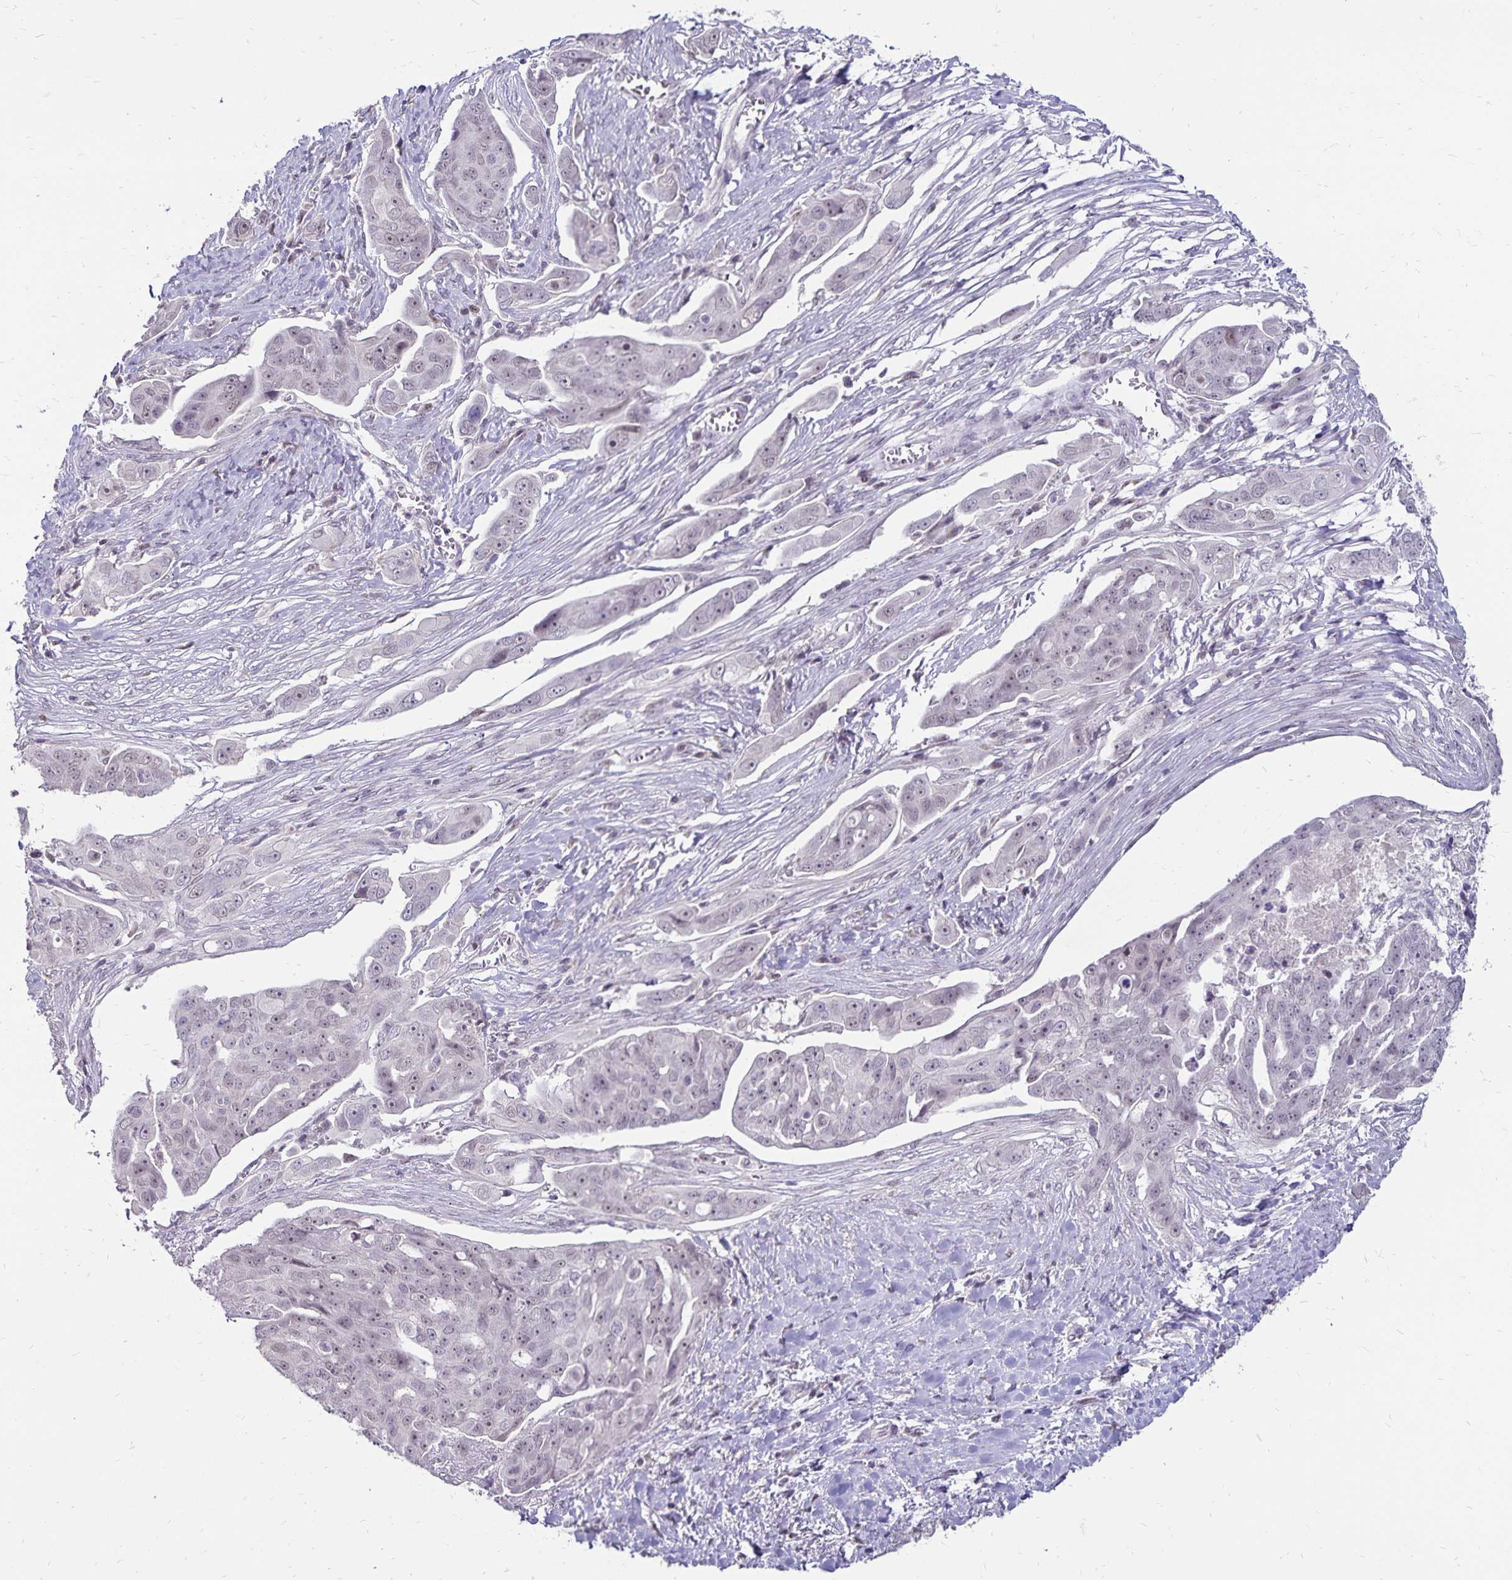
{"staining": {"intensity": "negative", "quantity": "none", "location": "none"}, "tissue": "ovarian cancer", "cell_type": "Tumor cells", "image_type": "cancer", "snomed": [{"axis": "morphology", "description": "Carcinoma, endometroid"}, {"axis": "topography", "description": "Ovary"}], "caption": "A photomicrograph of human ovarian endometroid carcinoma is negative for staining in tumor cells.", "gene": "POLB", "patient": {"sex": "female", "age": 70}}